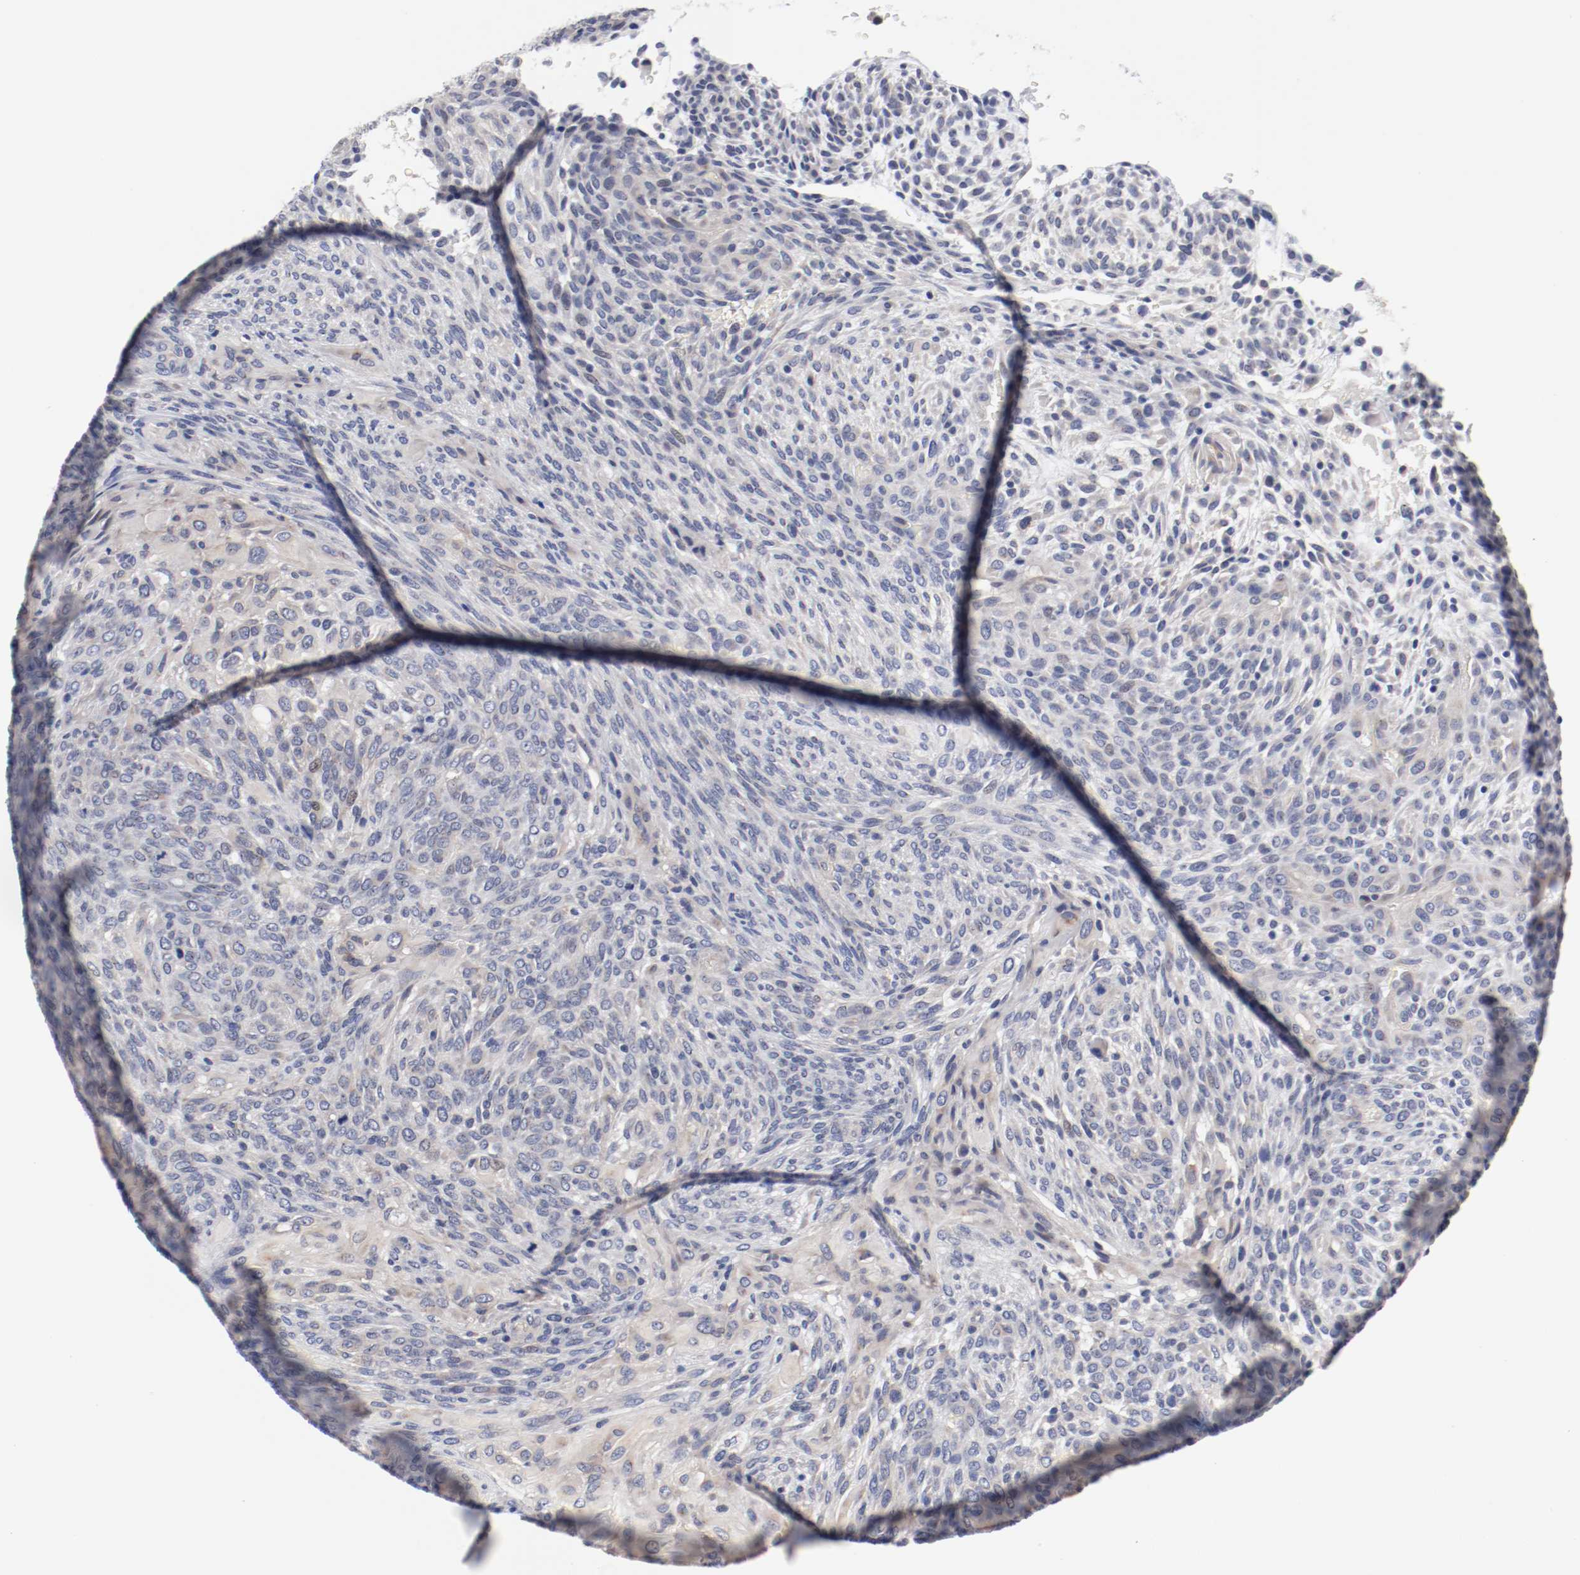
{"staining": {"intensity": "weak", "quantity": "25%-75%", "location": "cytoplasmic/membranous"}, "tissue": "glioma", "cell_type": "Tumor cells", "image_type": "cancer", "snomed": [{"axis": "morphology", "description": "Glioma, malignant, High grade"}, {"axis": "topography", "description": "Cerebral cortex"}], "caption": "Human glioma stained with a brown dye exhibits weak cytoplasmic/membranous positive staining in approximately 25%-75% of tumor cells.", "gene": "GPR143", "patient": {"sex": "female", "age": 55}}